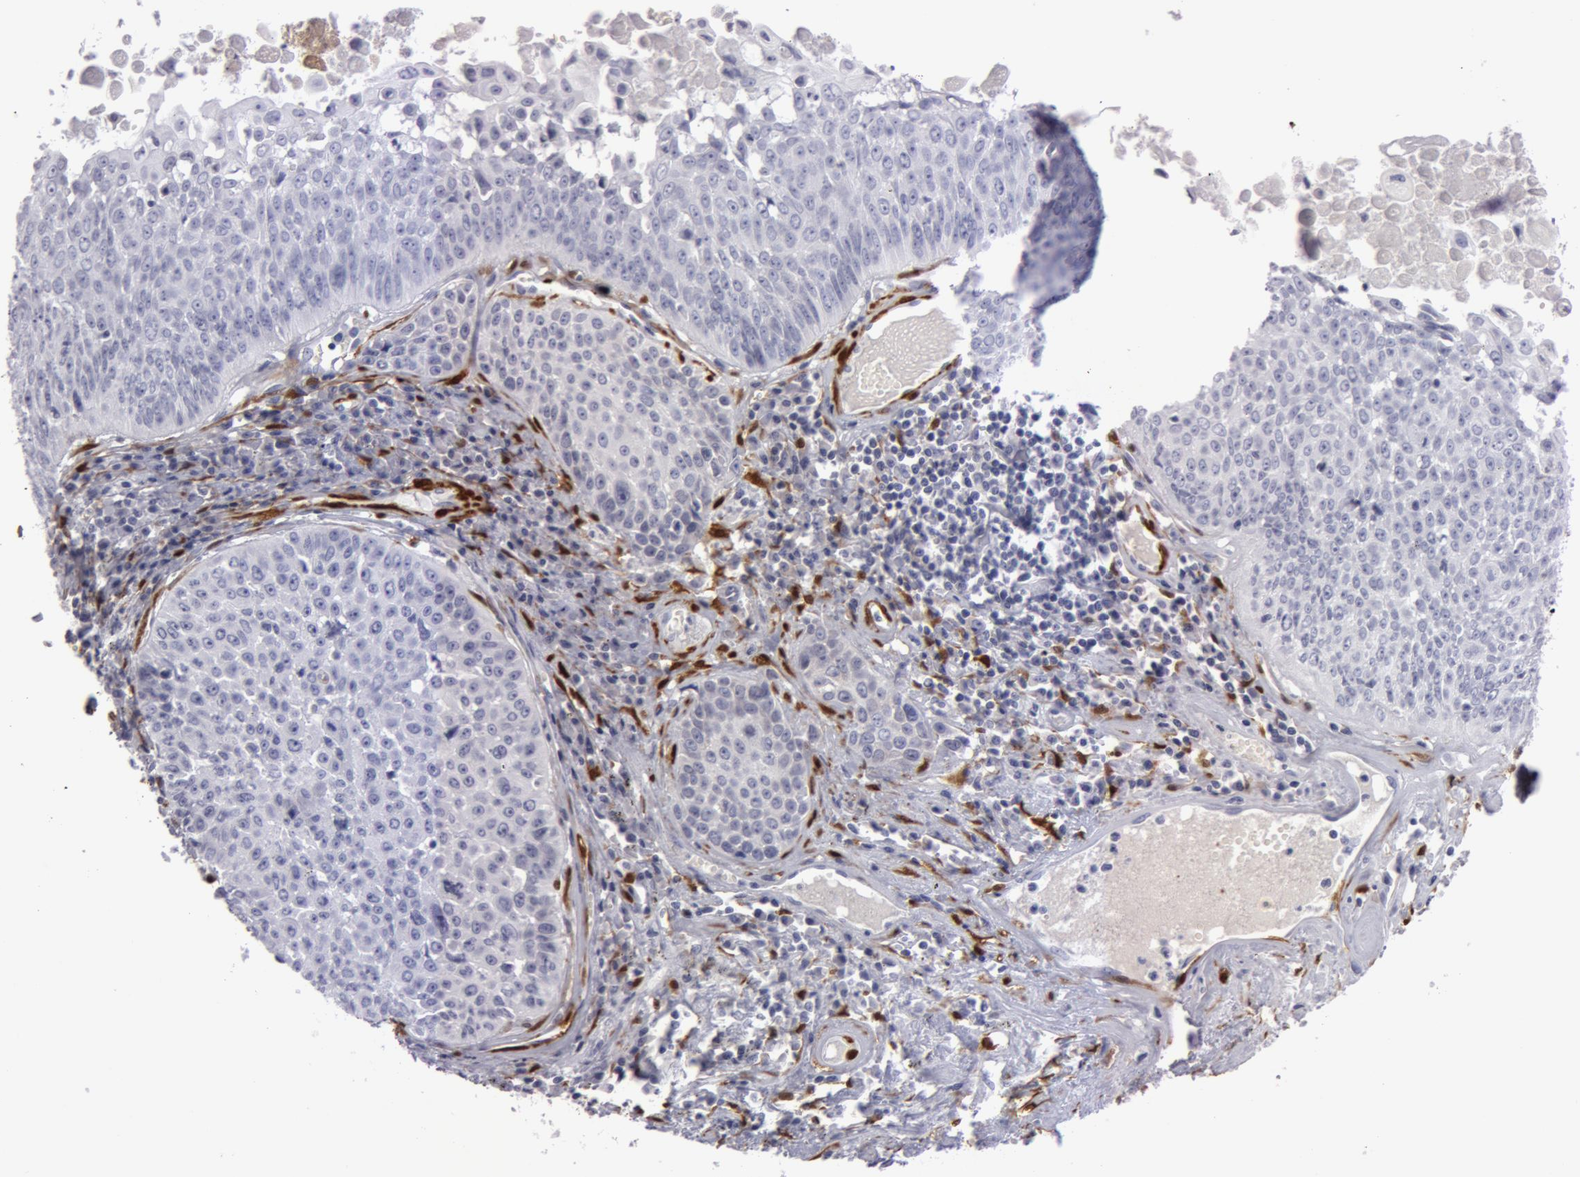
{"staining": {"intensity": "negative", "quantity": "none", "location": "none"}, "tissue": "lung cancer", "cell_type": "Tumor cells", "image_type": "cancer", "snomed": [{"axis": "morphology", "description": "Adenocarcinoma, NOS"}, {"axis": "topography", "description": "Lung"}], "caption": "Immunohistochemistry image of human adenocarcinoma (lung) stained for a protein (brown), which shows no staining in tumor cells.", "gene": "TAGLN", "patient": {"sex": "male", "age": 60}}